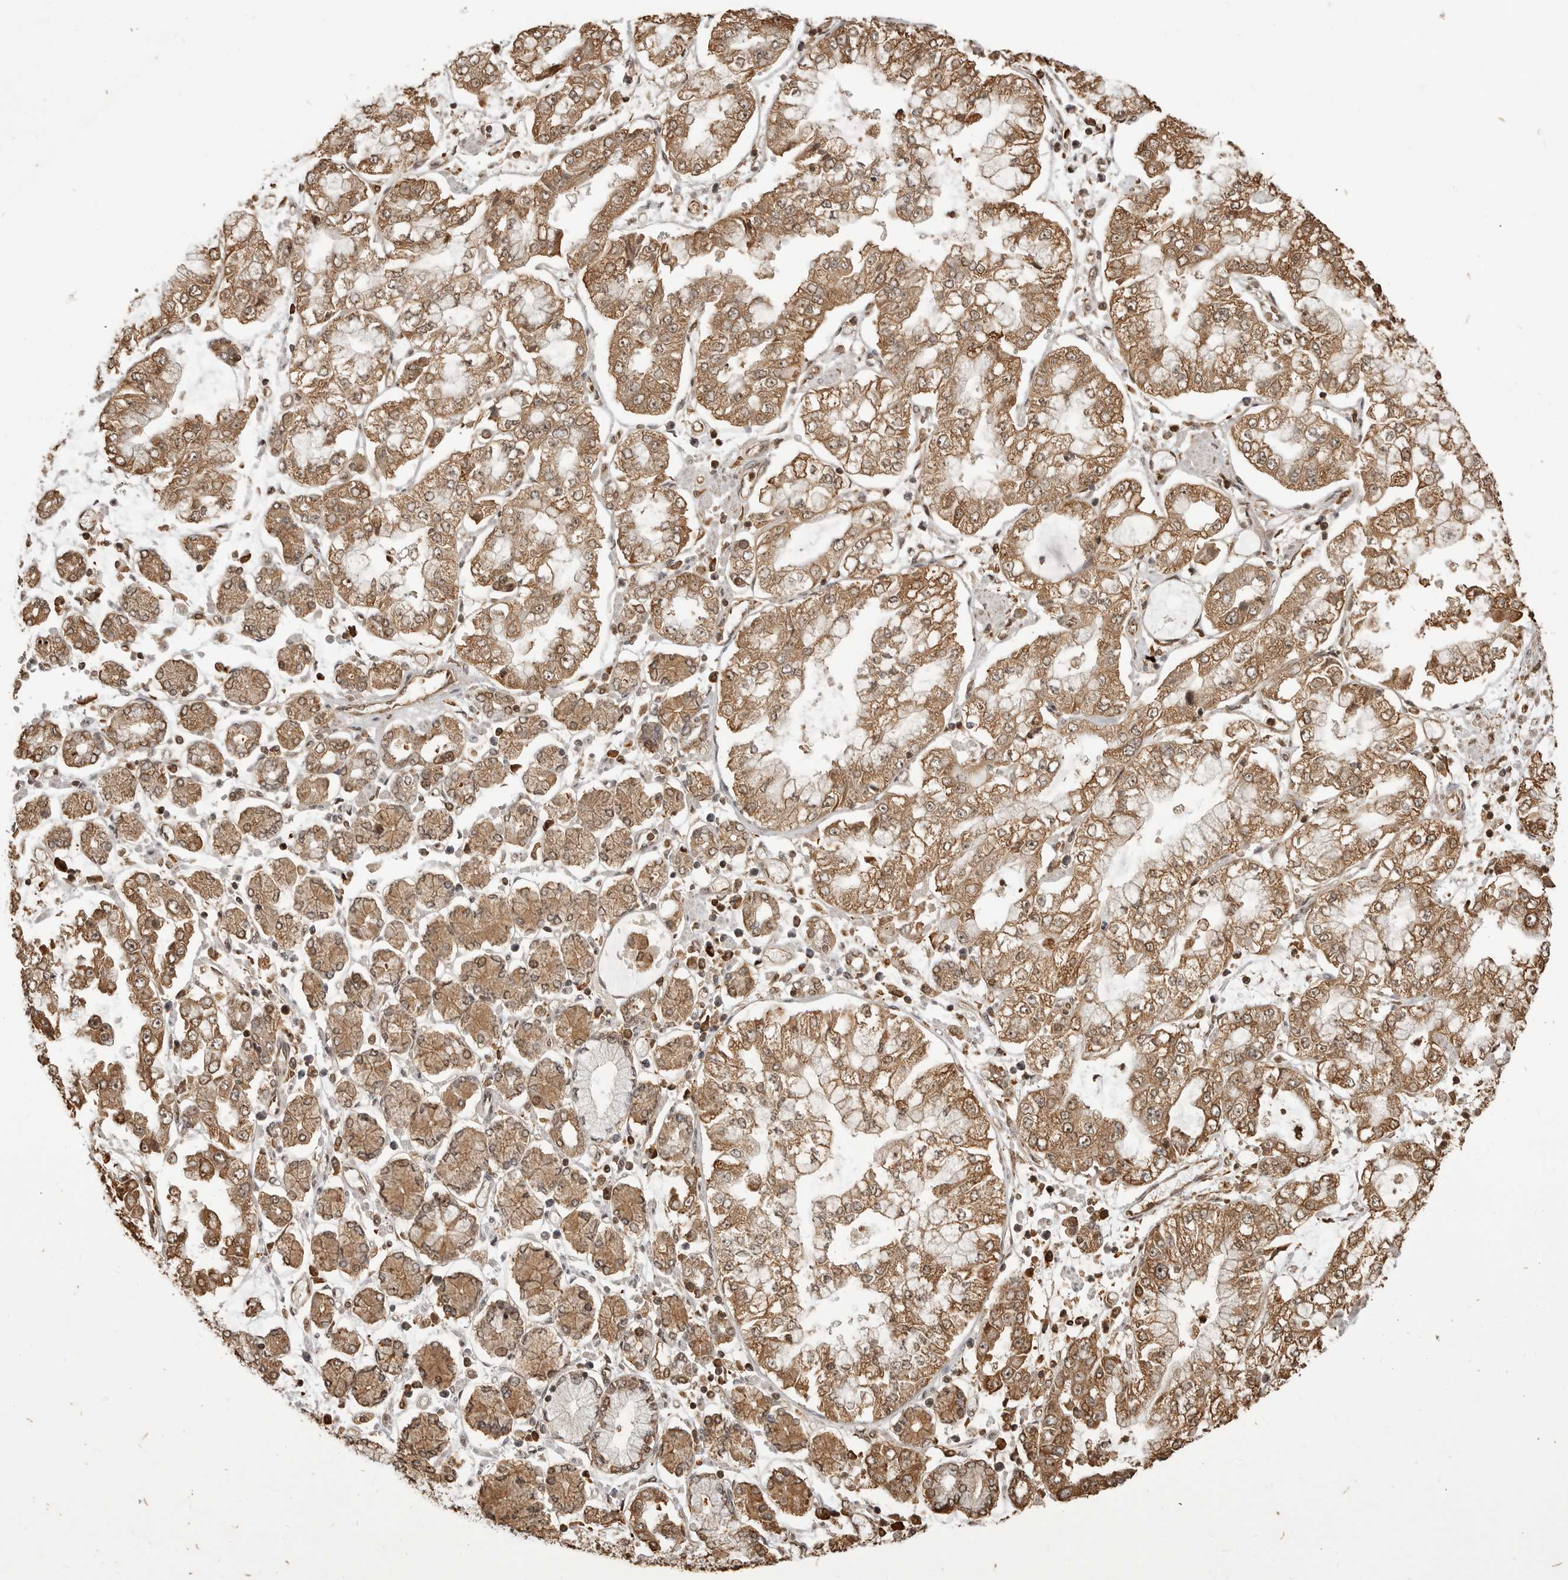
{"staining": {"intensity": "moderate", "quantity": ">75%", "location": "cytoplasmic/membranous,nuclear"}, "tissue": "stomach cancer", "cell_type": "Tumor cells", "image_type": "cancer", "snomed": [{"axis": "morphology", "description": "Adenocarcinoma, NOS"}, {"axis": "topography", "description": "Stomach"}], "caption": "The image shows immunohistochemical staining of stomach cancer (adenocarcinoma). There is moderate cytoplasmic/membranous and nuclear expression is seen in about >75% of tumor cells.", "gene": "BMP2K", "patient": {"sex": "male", "age": 76}}